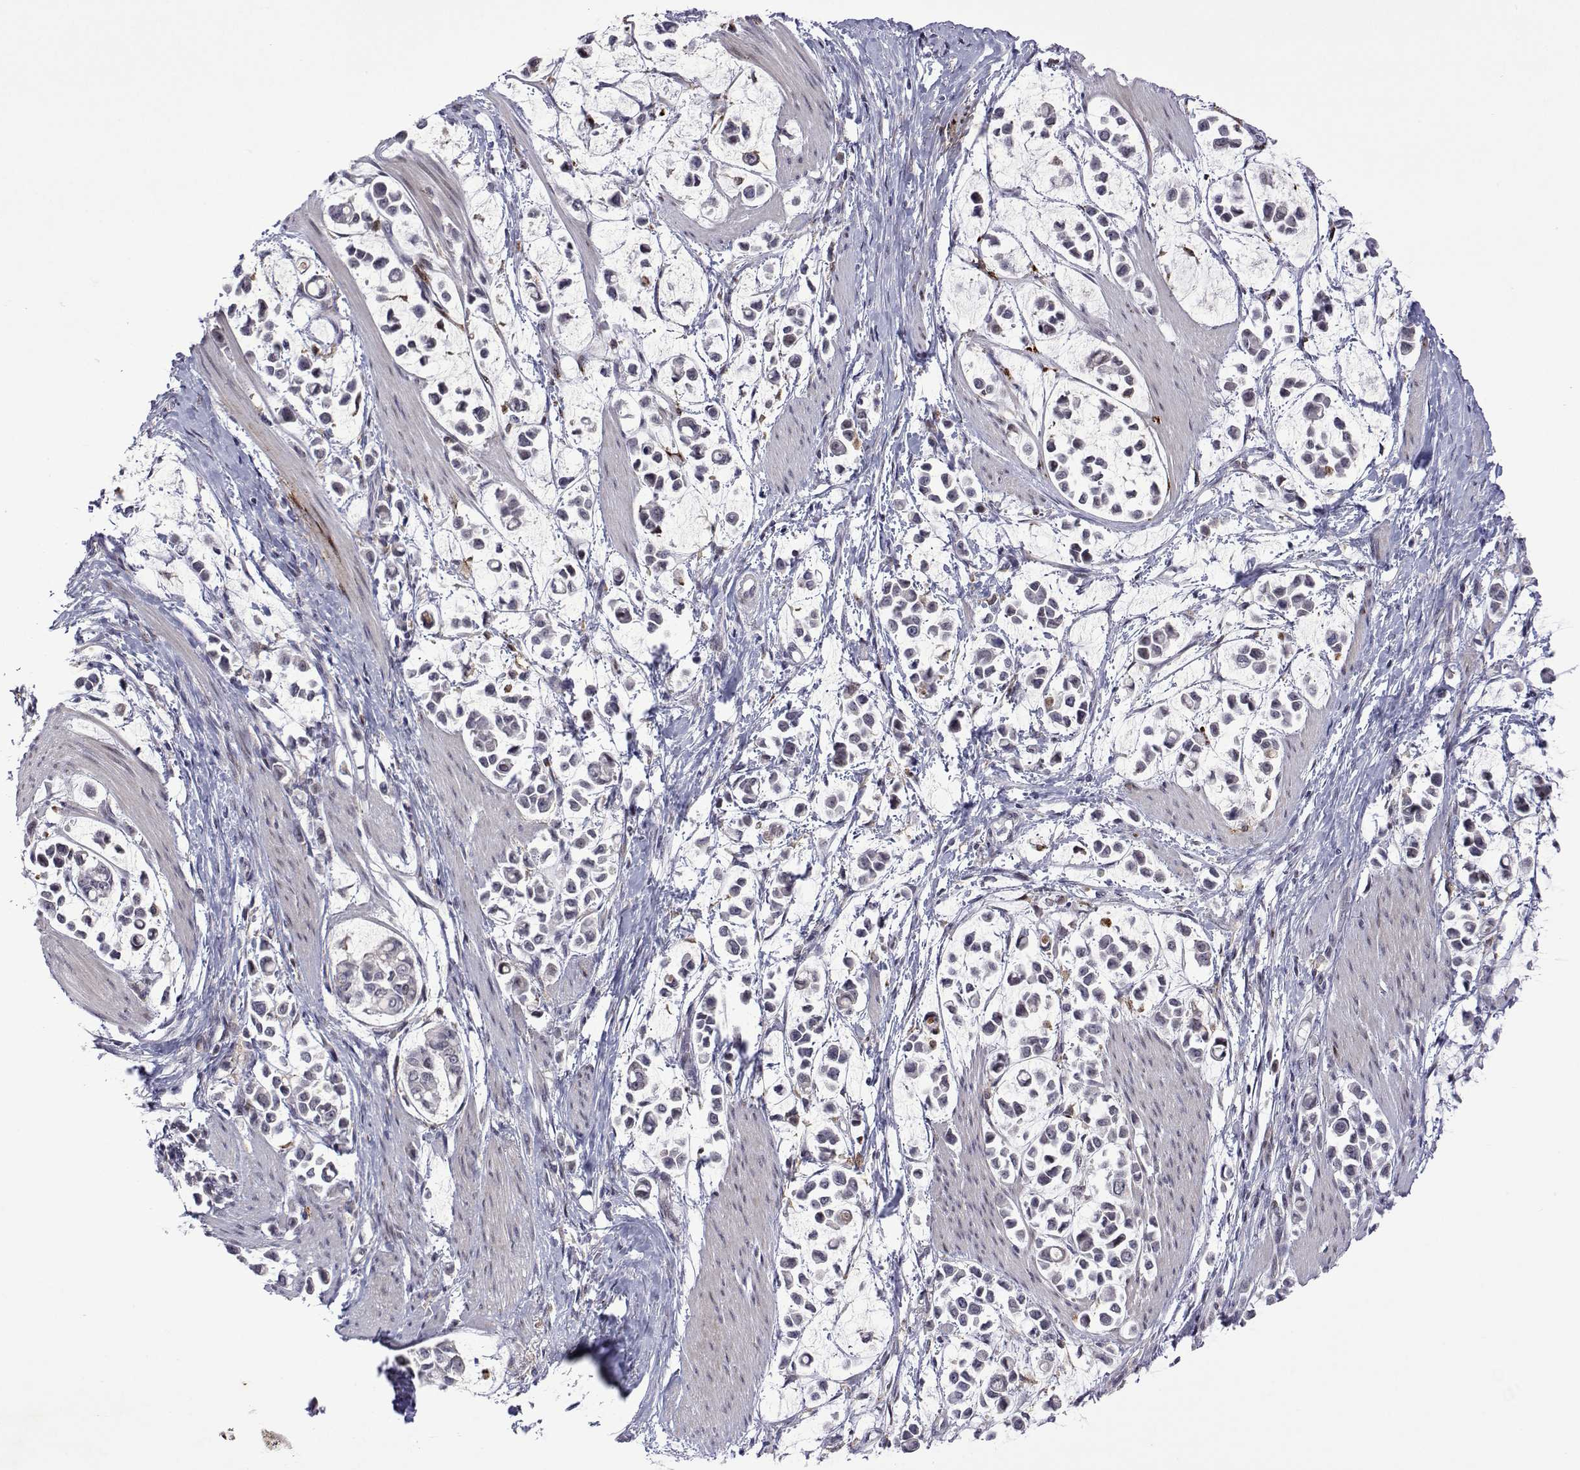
{"staining": {"intensity": "negative", "quantity": "none", "location": "none"}, "tissue": "stomach cancer", "cell_type": "Tumor cells", "image_type": "cancer", "snomed": [{"axis": "morphology", "description": "Adenocarcinoma, NOS"}, {"axis": "topography", "description": "Stomach"}], "caption": "Stomach cancer was stained to show a protein in brown. There is no significant staining in tumor cells.", "gene": "EFCAB3", "patient": {"sex": "male", "age": 82}}